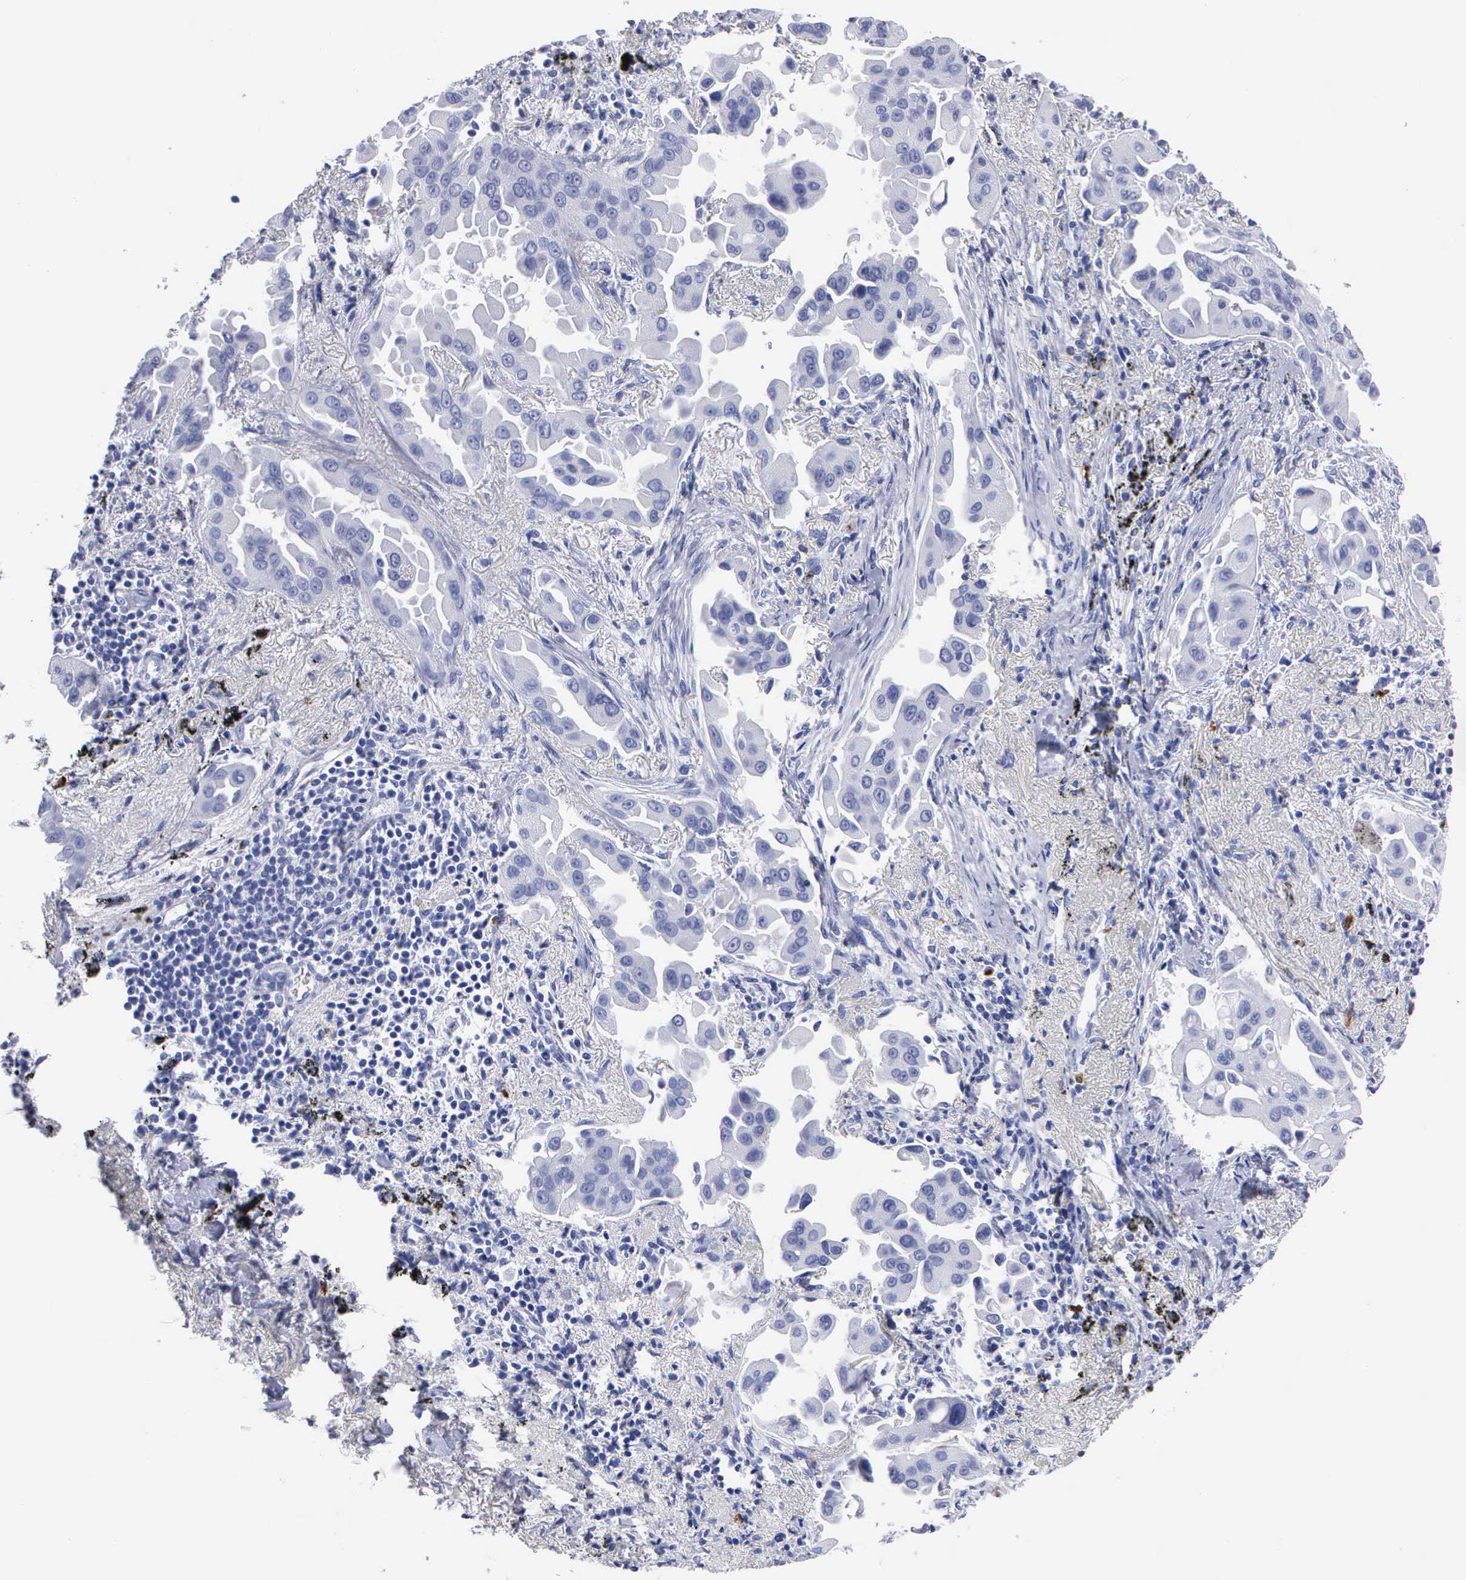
{"staining": {"intensity": "negative", "quantity": "none", "location": "none"}, "tissue": "lung cancer", "cell_type": "Tumor cells", "image_type": "cancer", "snomed": [{"axis": "morphology", "description": "Adenocarcinoma, NOS"}, {"axis": "topography", "description": "Lung"}], "caption": "There is no significant positivity in tumor cells of lung adenocarcinoma.", "gene": "CTSG", "patient": {"sex": "male", "age": 68}}